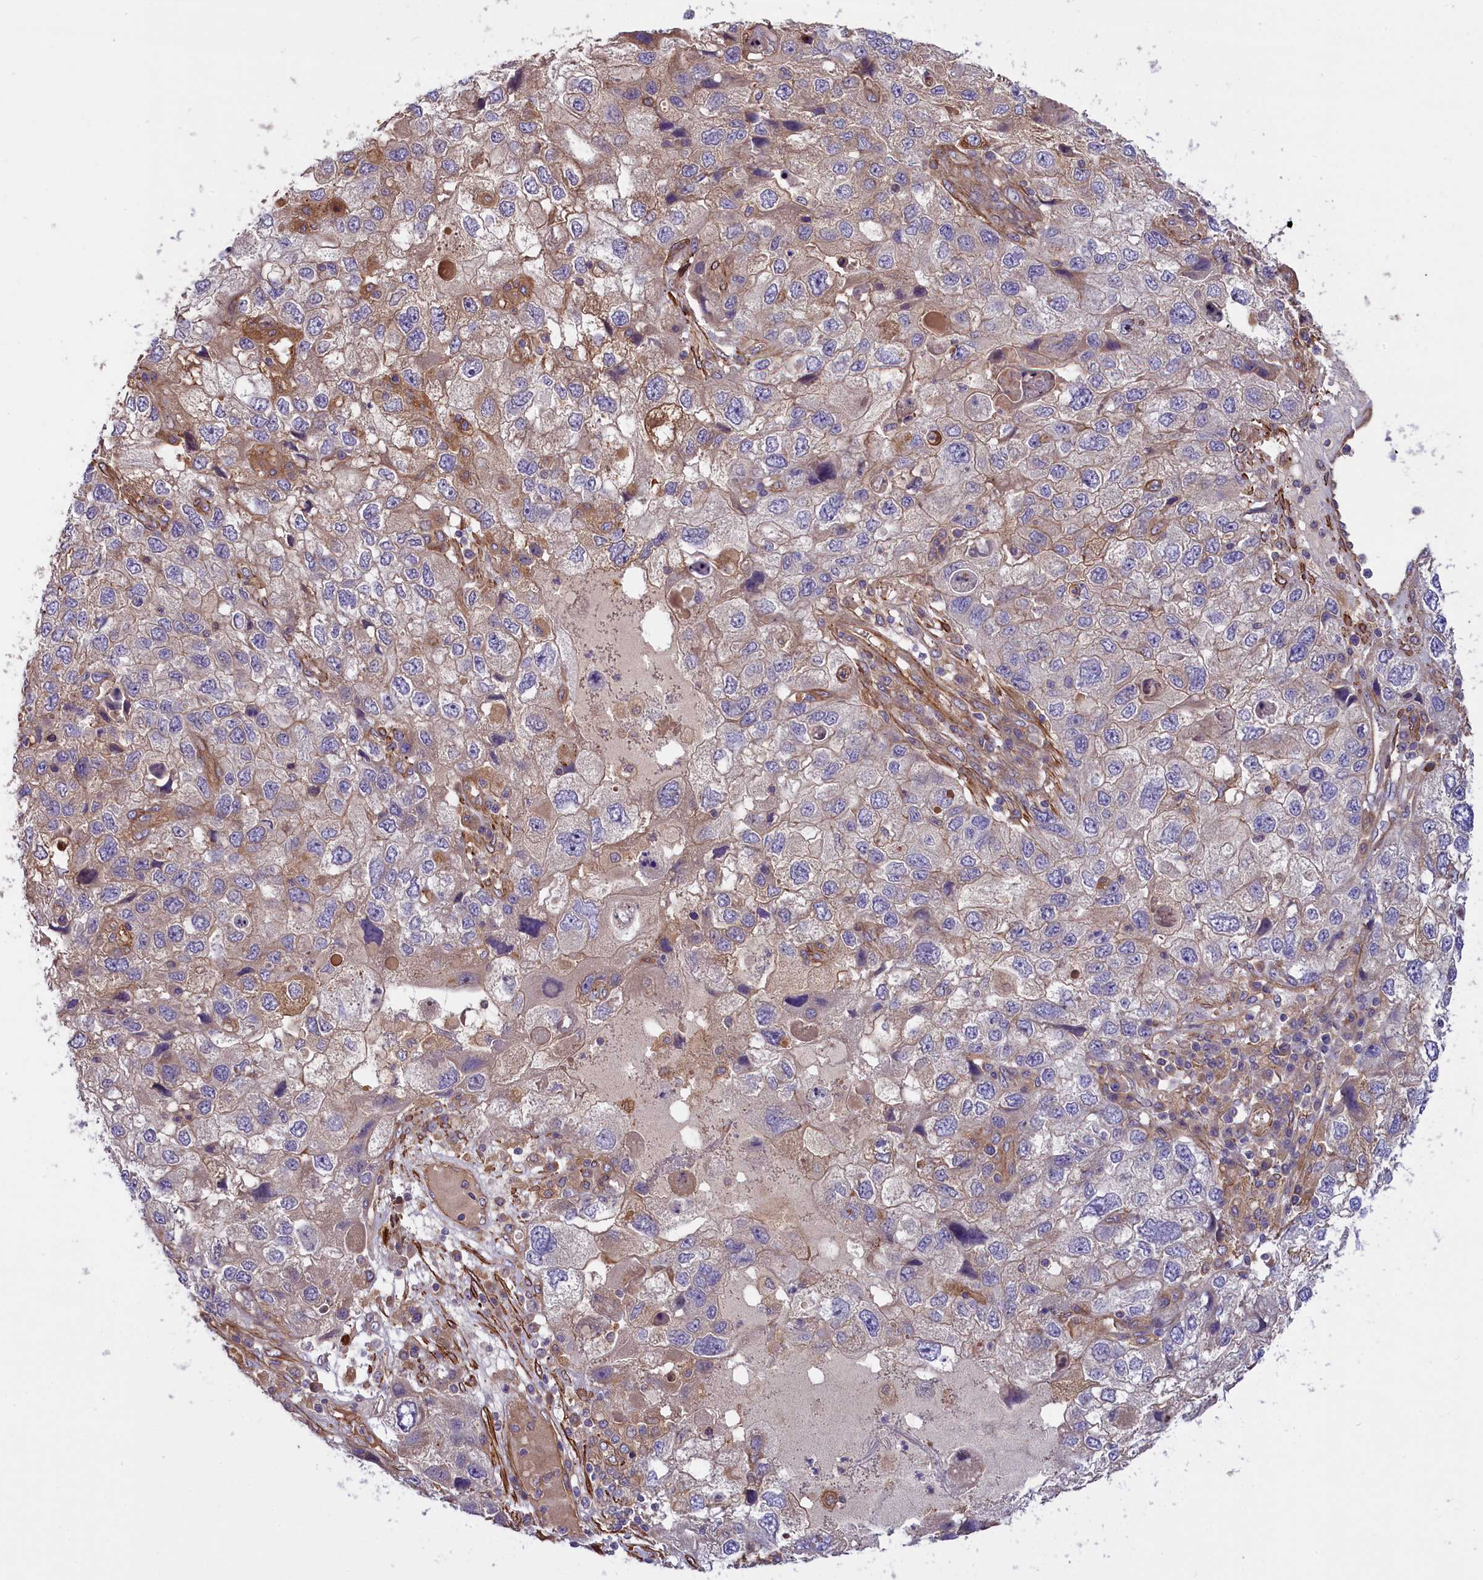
{"staining": {"intensity": "weak", "quantity": "<25%", "location": "cytoplasmic/membranous"}, "tissue": "endometrial cancer", "cell_type": "Tumor cells", "image_type": "cancer", "snomed": [{"axis": "morphology", "description": "Adenocarcinoma, NOS"}, {"axis": "topography", "description": "Endometrium"}], "caption": "Endometrial adenocarcinoma stained for a protein using immunohistochemistry (IHC) exhibits no staining tumor cells.", "gene": "FUZ", "patient": {"sex": "female", "age": 49}}